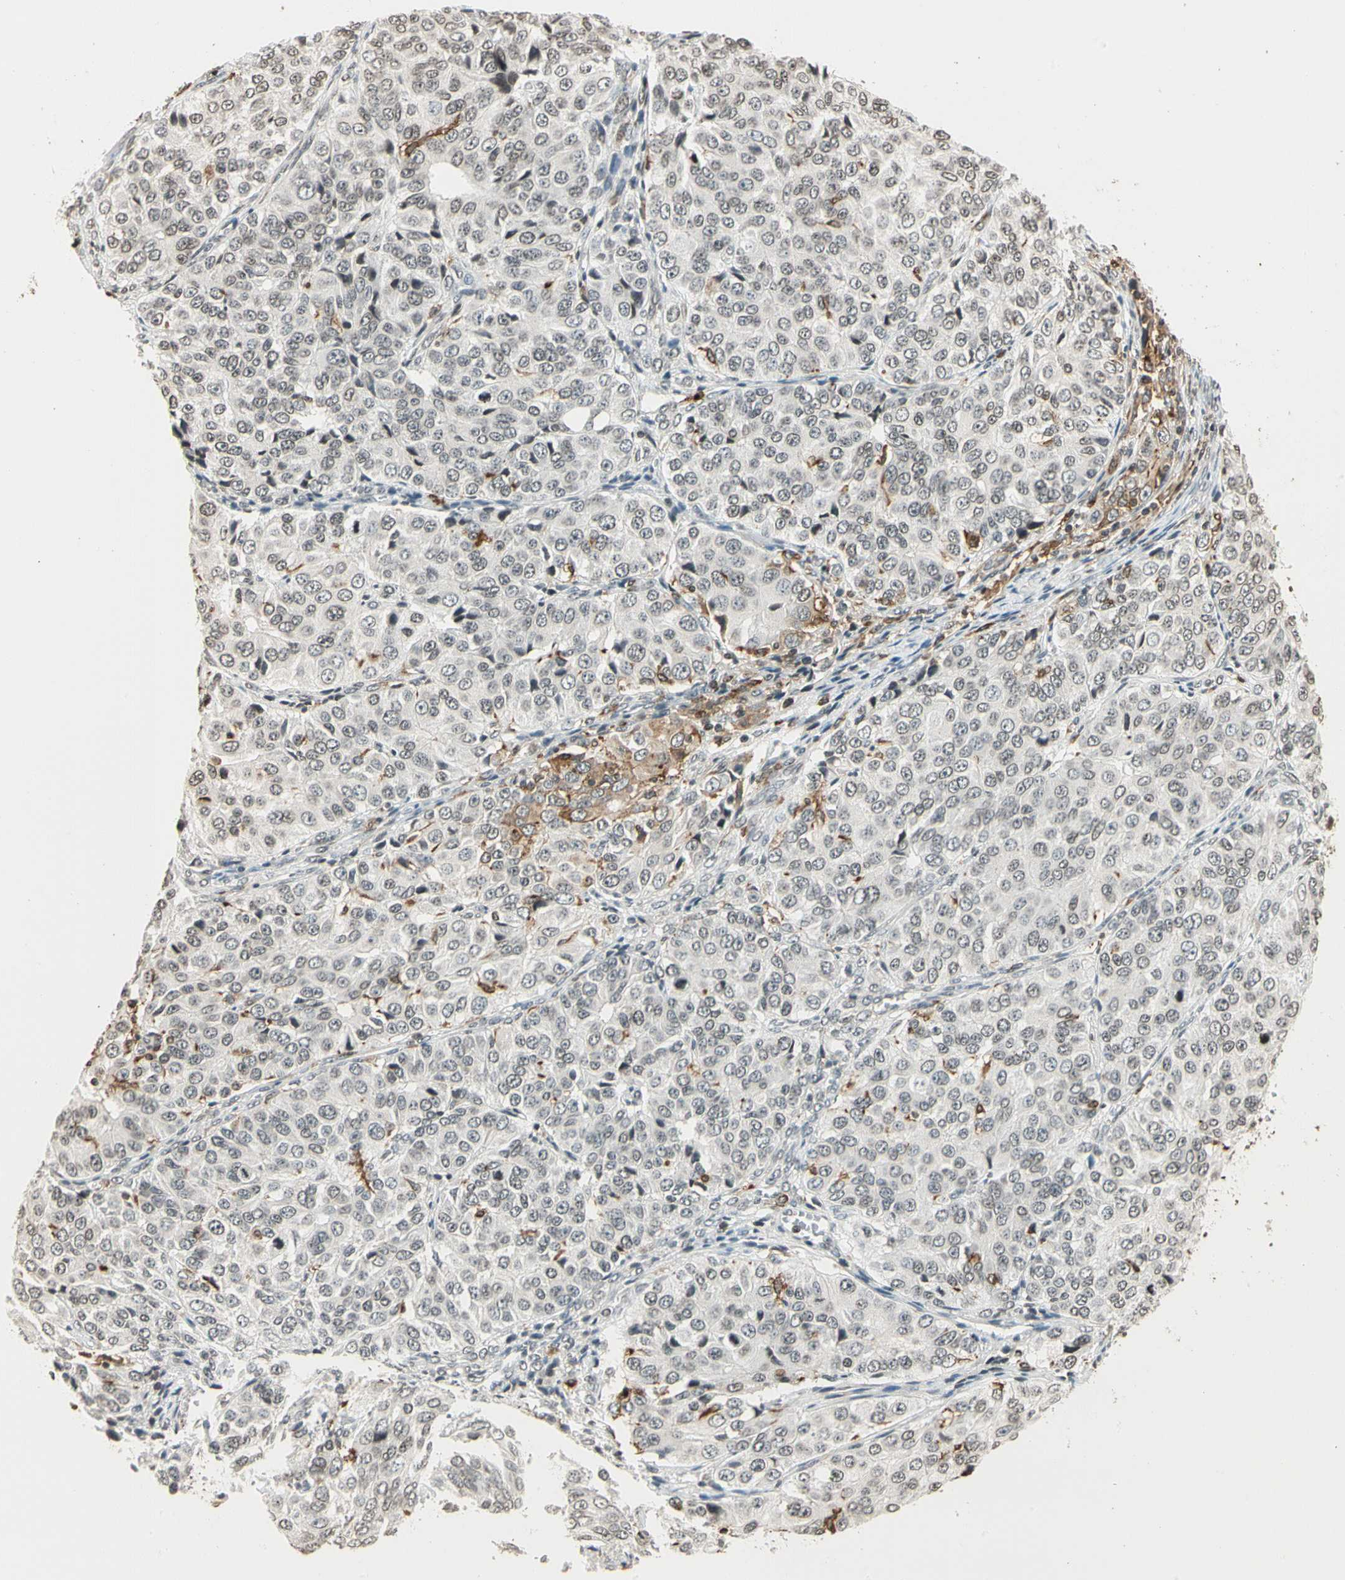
{"staining": {"intensity": "weak", "quantity": "<25%", "location": "nuclear"}, "tissue": "ovarian cancer", "cell_type": "Tumor cells", "image_type": "cancer", "snomed": [{"axis": "morphology", "description": "Carcinoma, endometroid"}, {"axis": "topography", "description": "Ovary"}], "caption": "A histopathology image of human endometroid carcinoma (ovarian) is negative for staining in tumor cells.", "gene": "FER", "patient": {"sex": "female", "age": 51}}